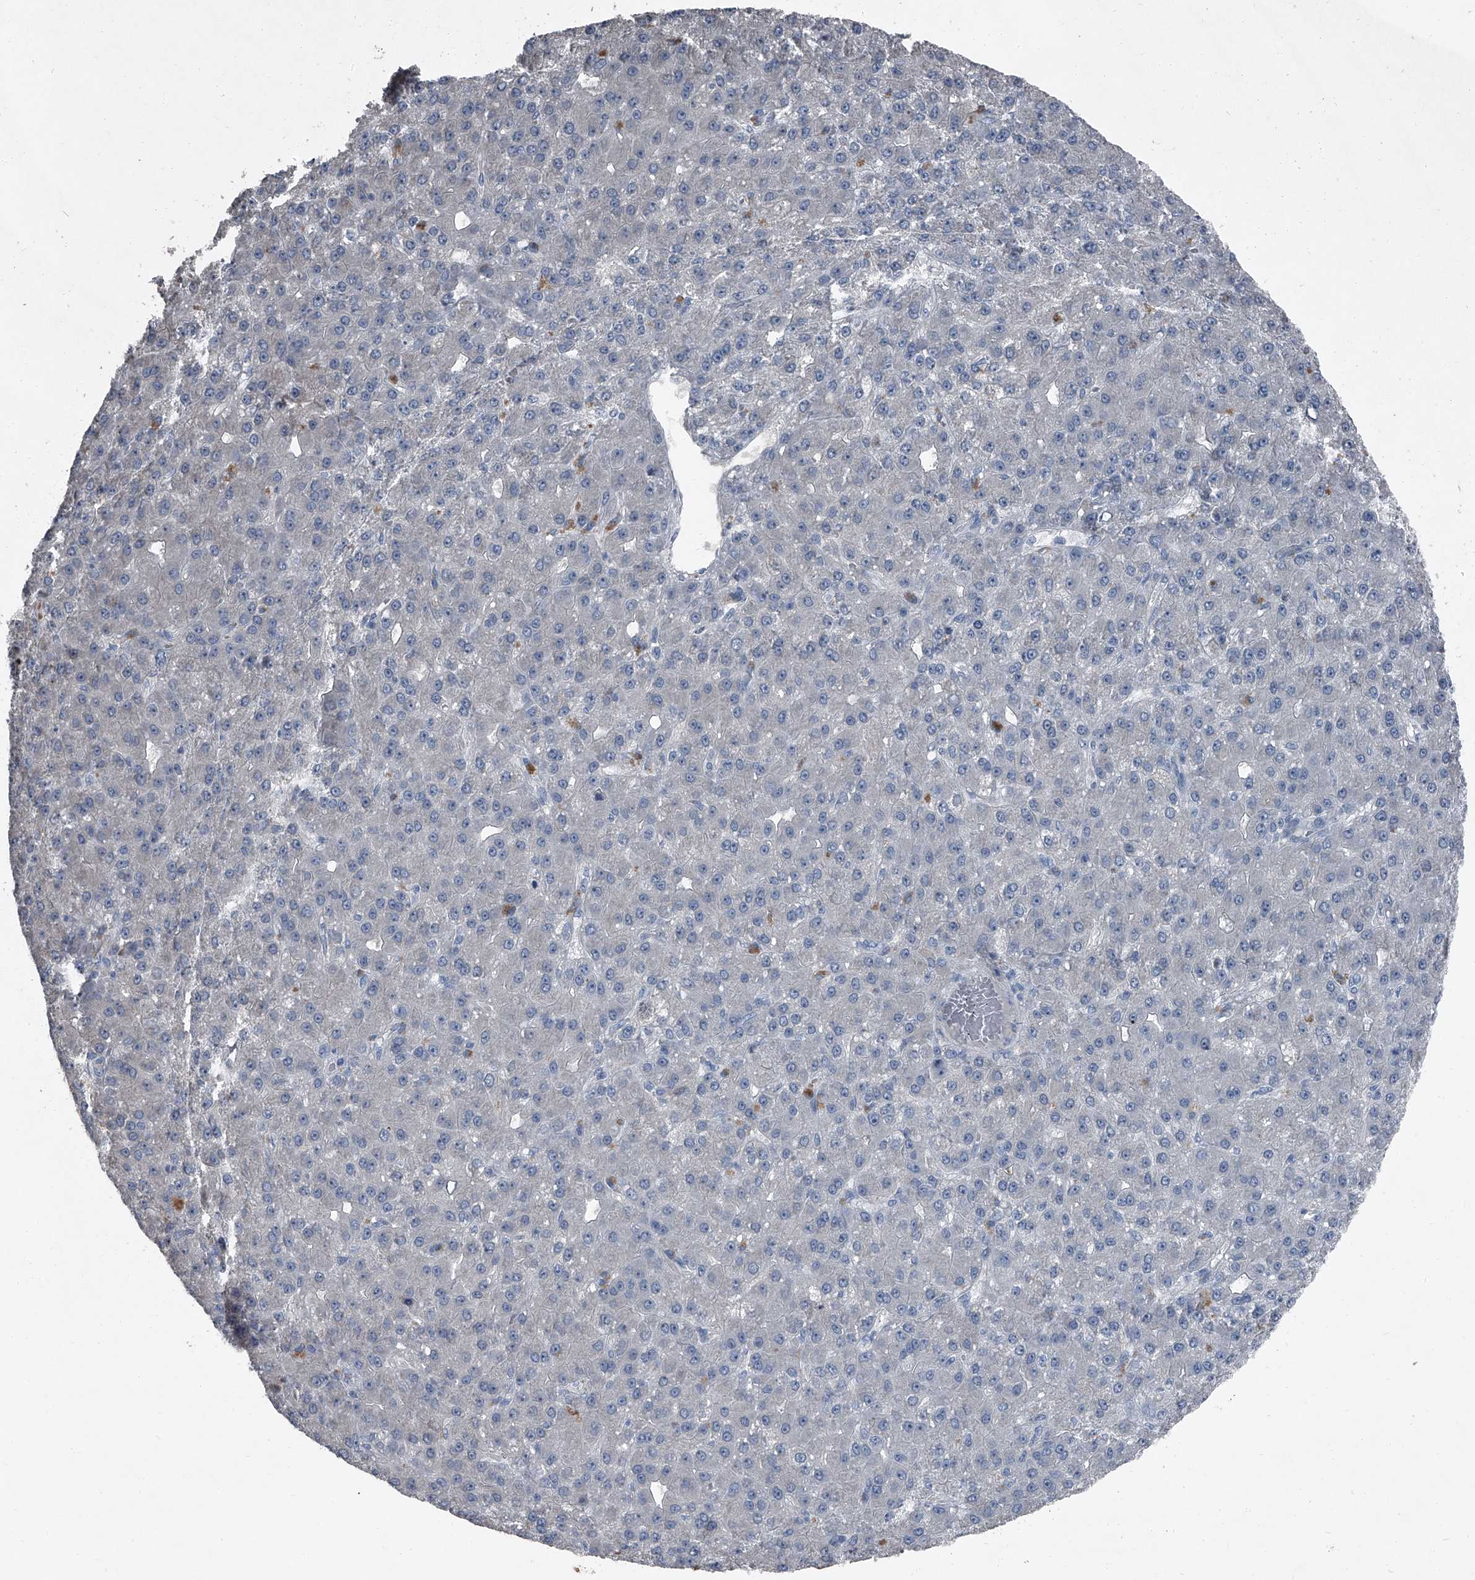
{"staining": {"intensity": "negative", "quantity": "none", "location": "none"}, "tissue": "liver cancer", "cell_type": "Tumor cells", "image_type": "cancer", "snomed": [{"axis": "morphology", "description": "Carcinoma, Hepatocellular, NOS"}, {"axis": "topography", "description": "Liver"}], "caption": "IHC image of human hepatocellular carcinoma (liver) stained for a protein (brown), which demonstrates no staining in tumor cells.", "gene": "HEPHL1", "patient": {"sex": "male", "age": 67}}